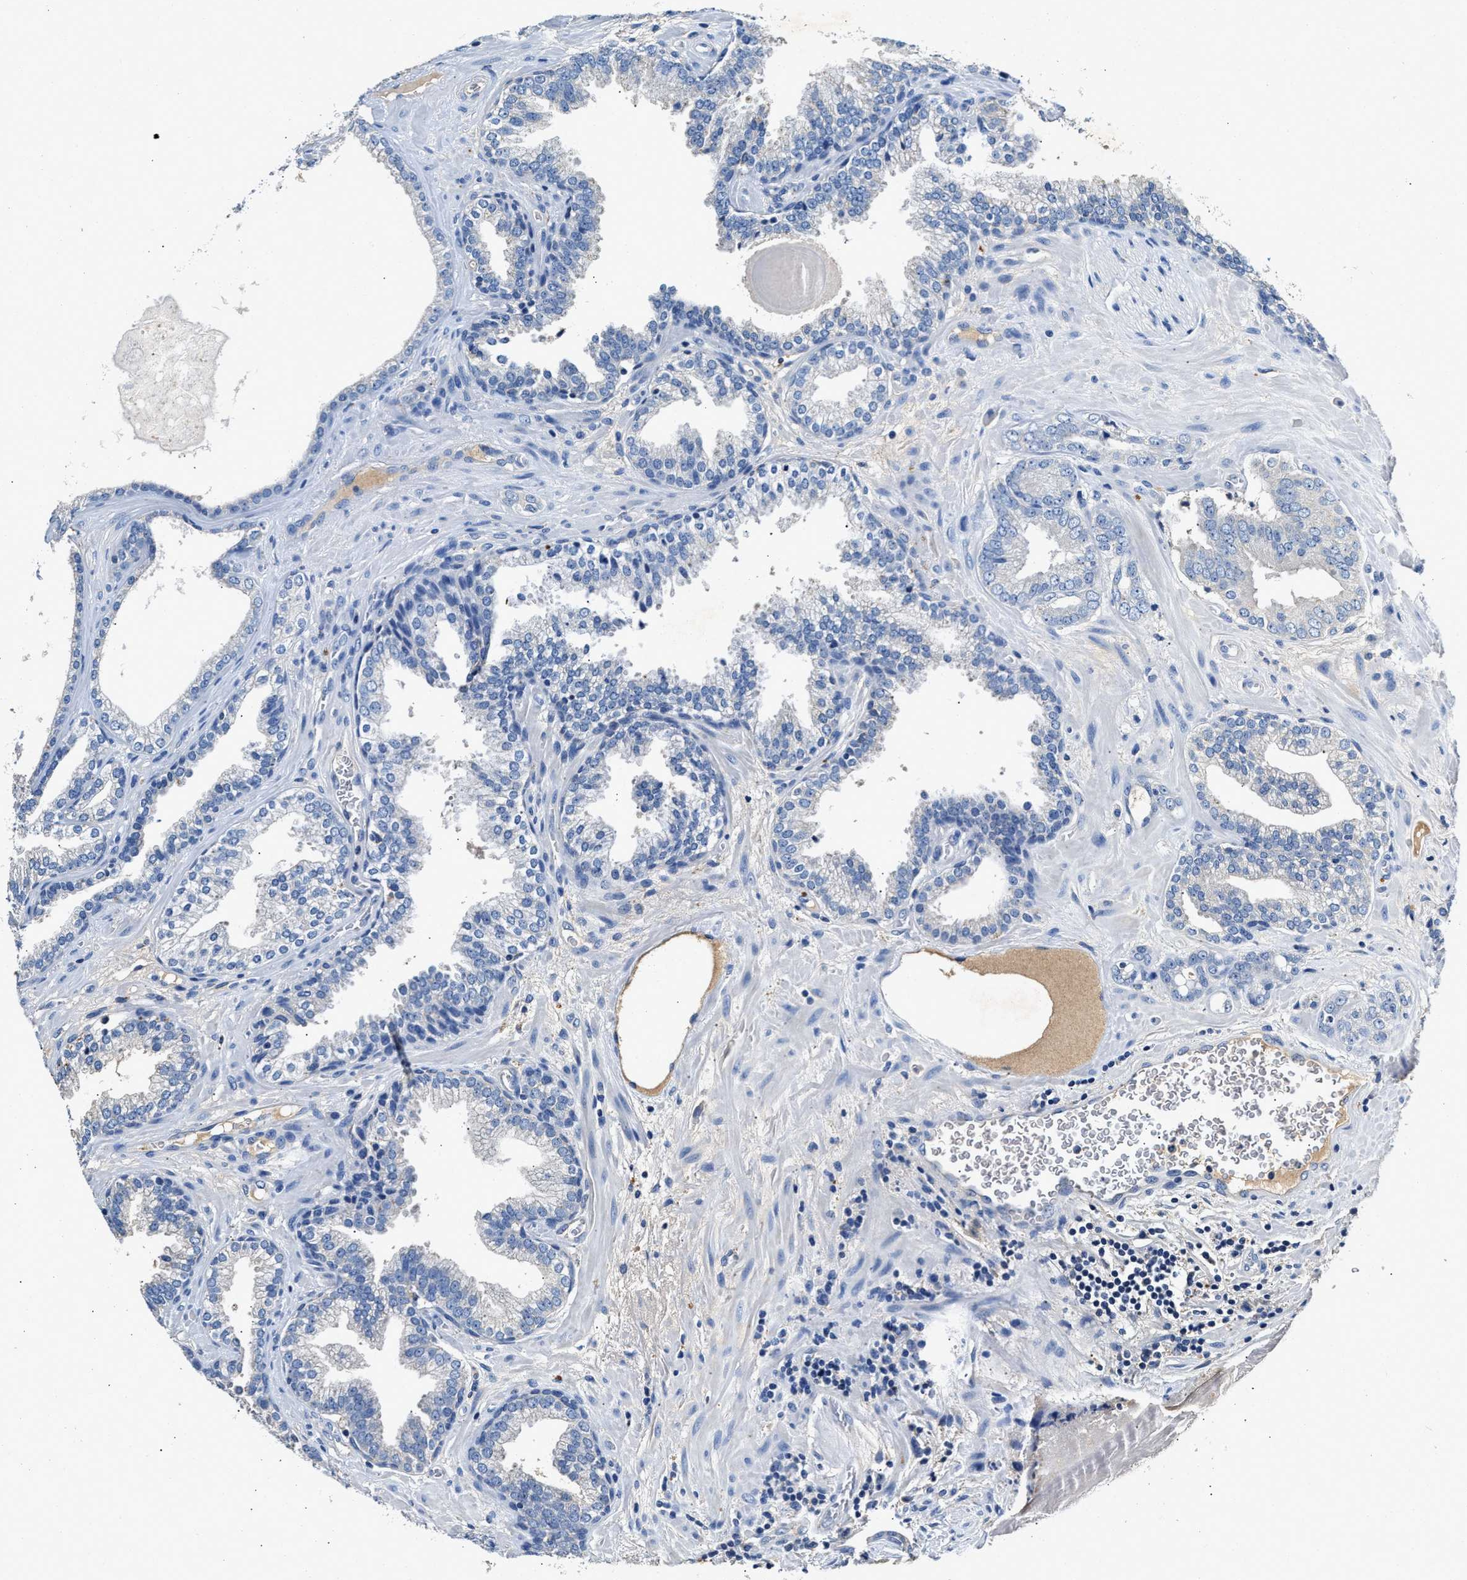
{"staining": {"intensity": "negative", "quantity": "none", "location": "none"}, "tissue": "prostate cancer", "cell_type": "Tumor cells", "image_type": "cancer", "snomed": [{"axis": "morphology", "description": "Adenocarcinoma, Low grade"}, {"axis": "topography", "description": "Prostate"}], "caption": "An image of human prostate cancer (adenocarcinoma (low-grade)) is negative for staining in tumor cells.", "gene": "SLCO2B1", "patient": {"sex": "male", "age": 65}}